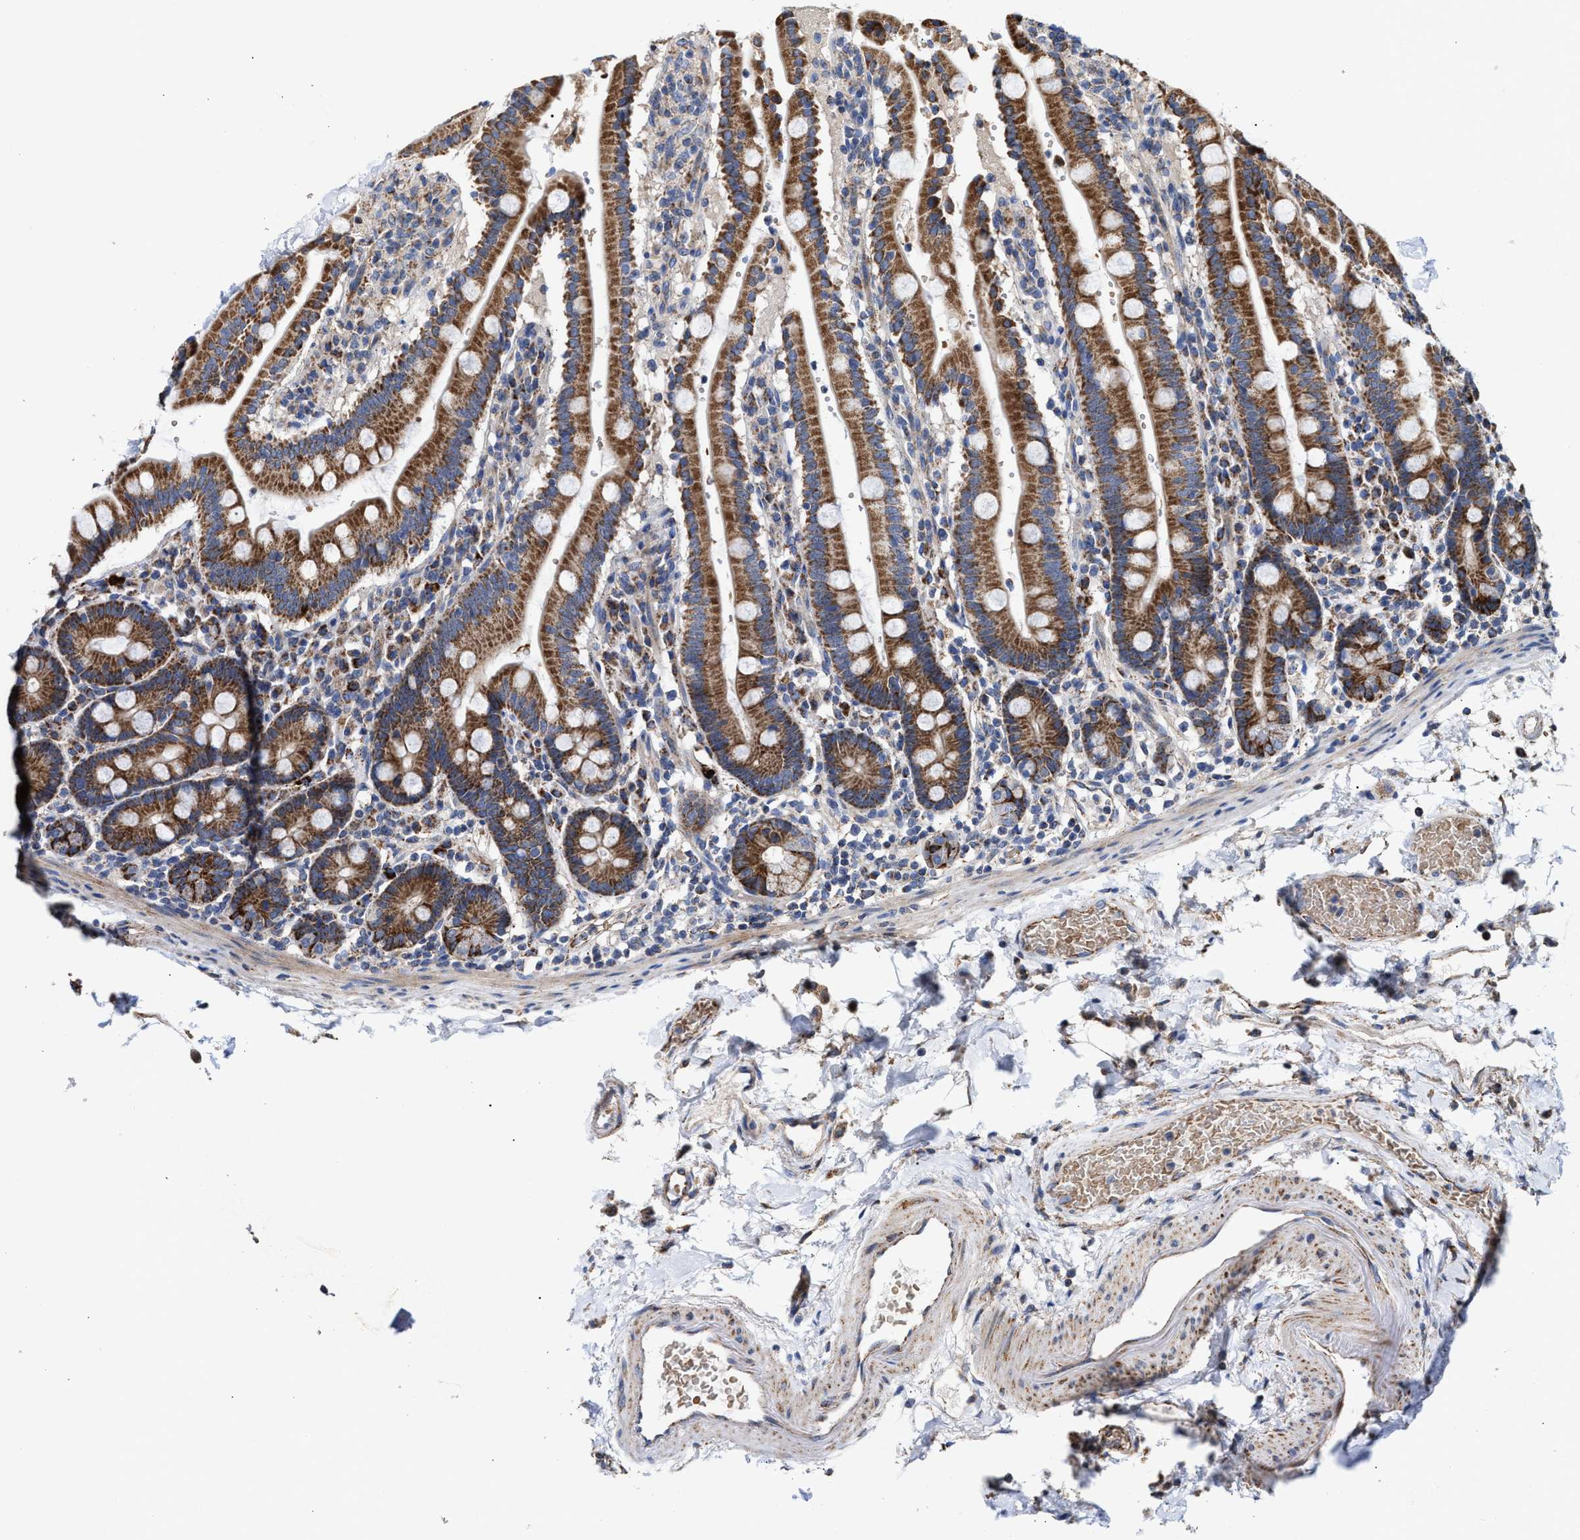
{"staining": {"intensity": "strong", "quantity": ">75%", "location": "cytoplasmic/membranous"}, "tissue": "duodenum", "cell_type": "Glandular cells", "image_type": "normal", "snomed": [{"axis": "morphology", "description": "Normal tissue, NOS"}, {"axis": "topography", "description": "Small intestine, NOS"}], "caption": "Benign duodenum demonstrates strong cytoplasmic/membranous expression in approximately >75% of glandular cells, visualized by immunohistochemistry.", "gene": "MECR", "patient": {"sex": "female", "age": 71}}